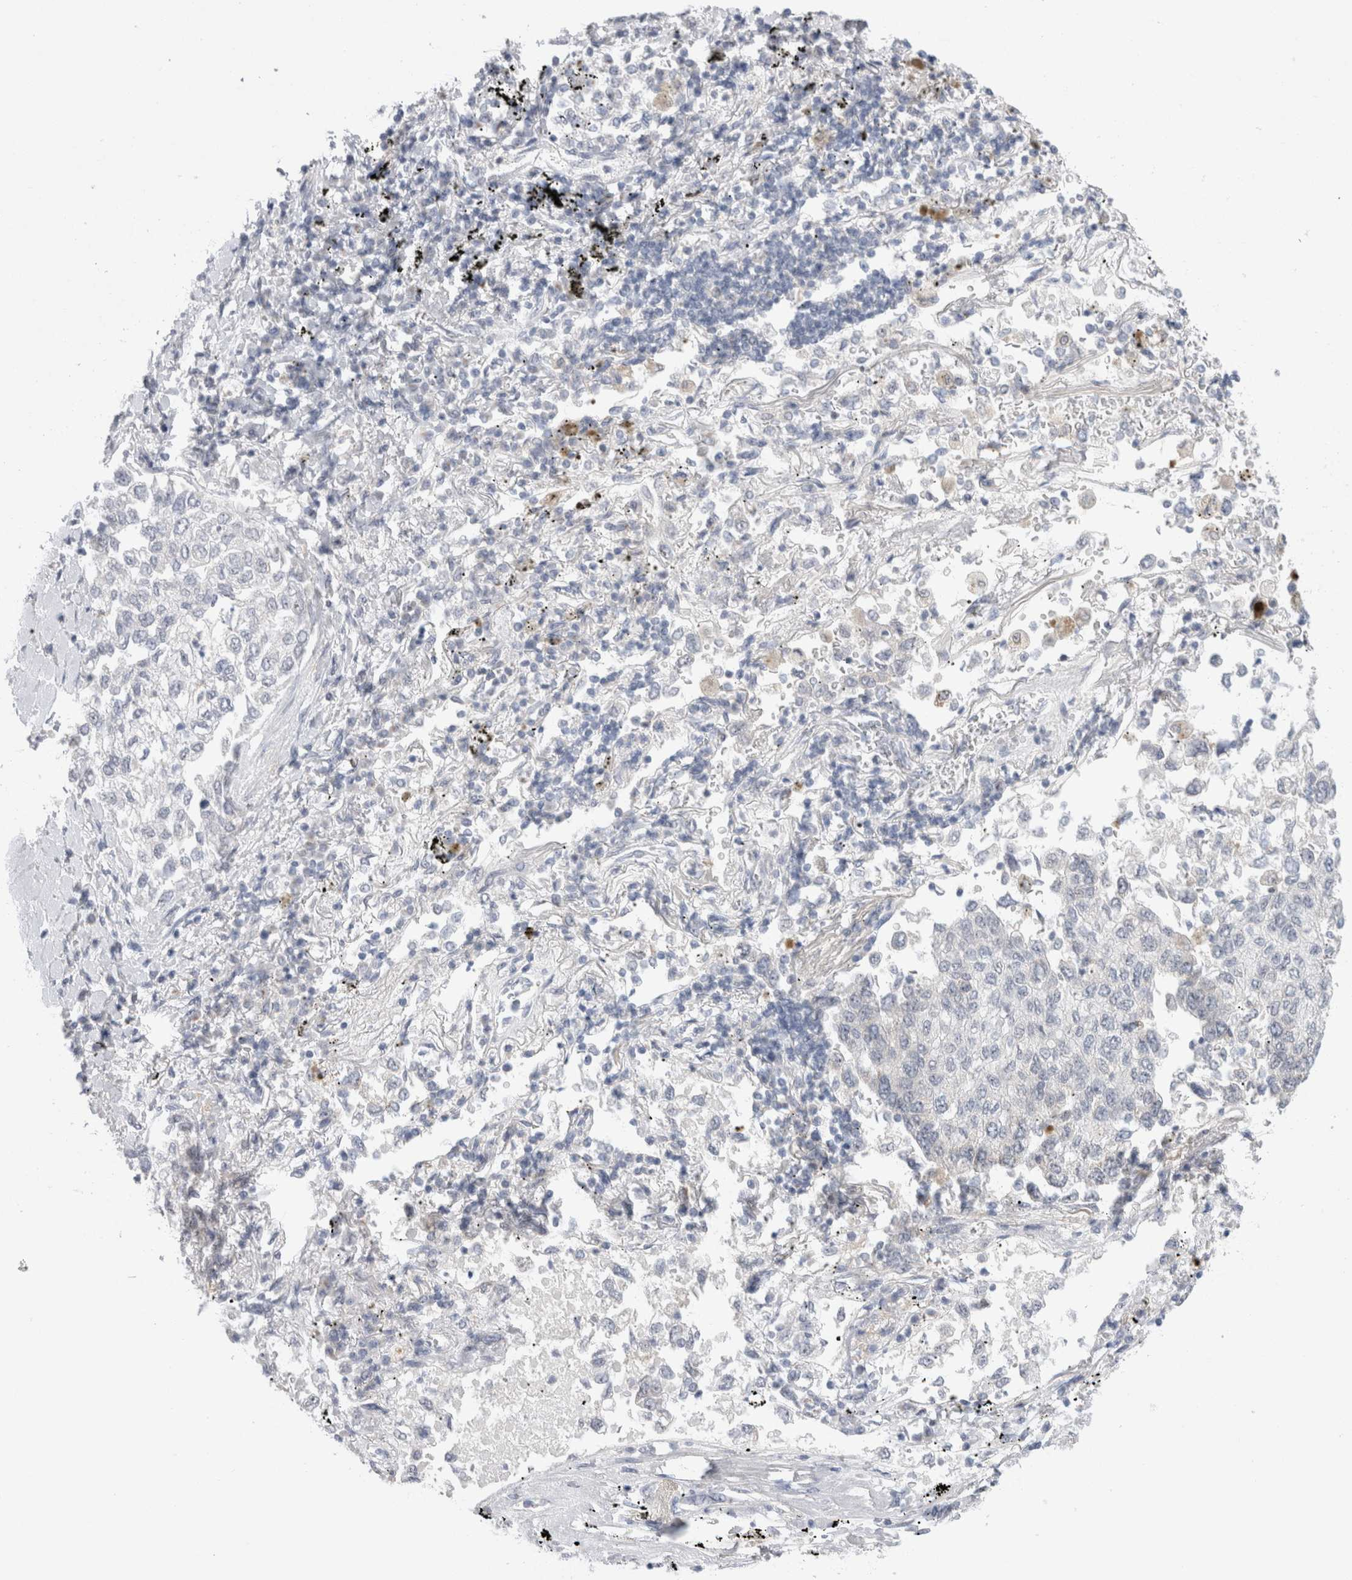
{"staining": {"intensity": "negative", "quantity": "none", "location": "none"}, "tissue": "lung cancer", "cell_type": "Tumor cells", "image_type": "cancer", "snomed": [{"axis": "morphology", "description": "Inflammation, NOS"}, {"axis": "morphology", "description": "Adenocarcinoma, NOS"}, {"axis": "topography", "description": "Lung"}], "caption": "DAB (3,3'-diaminobenzidine) immunohistochemical staining of human lung cancer (adenocarcinoma) displays no significant positivity in tumor cells.", "gene": "CERS5", "patient": {"sex": "male", "age": 63}}